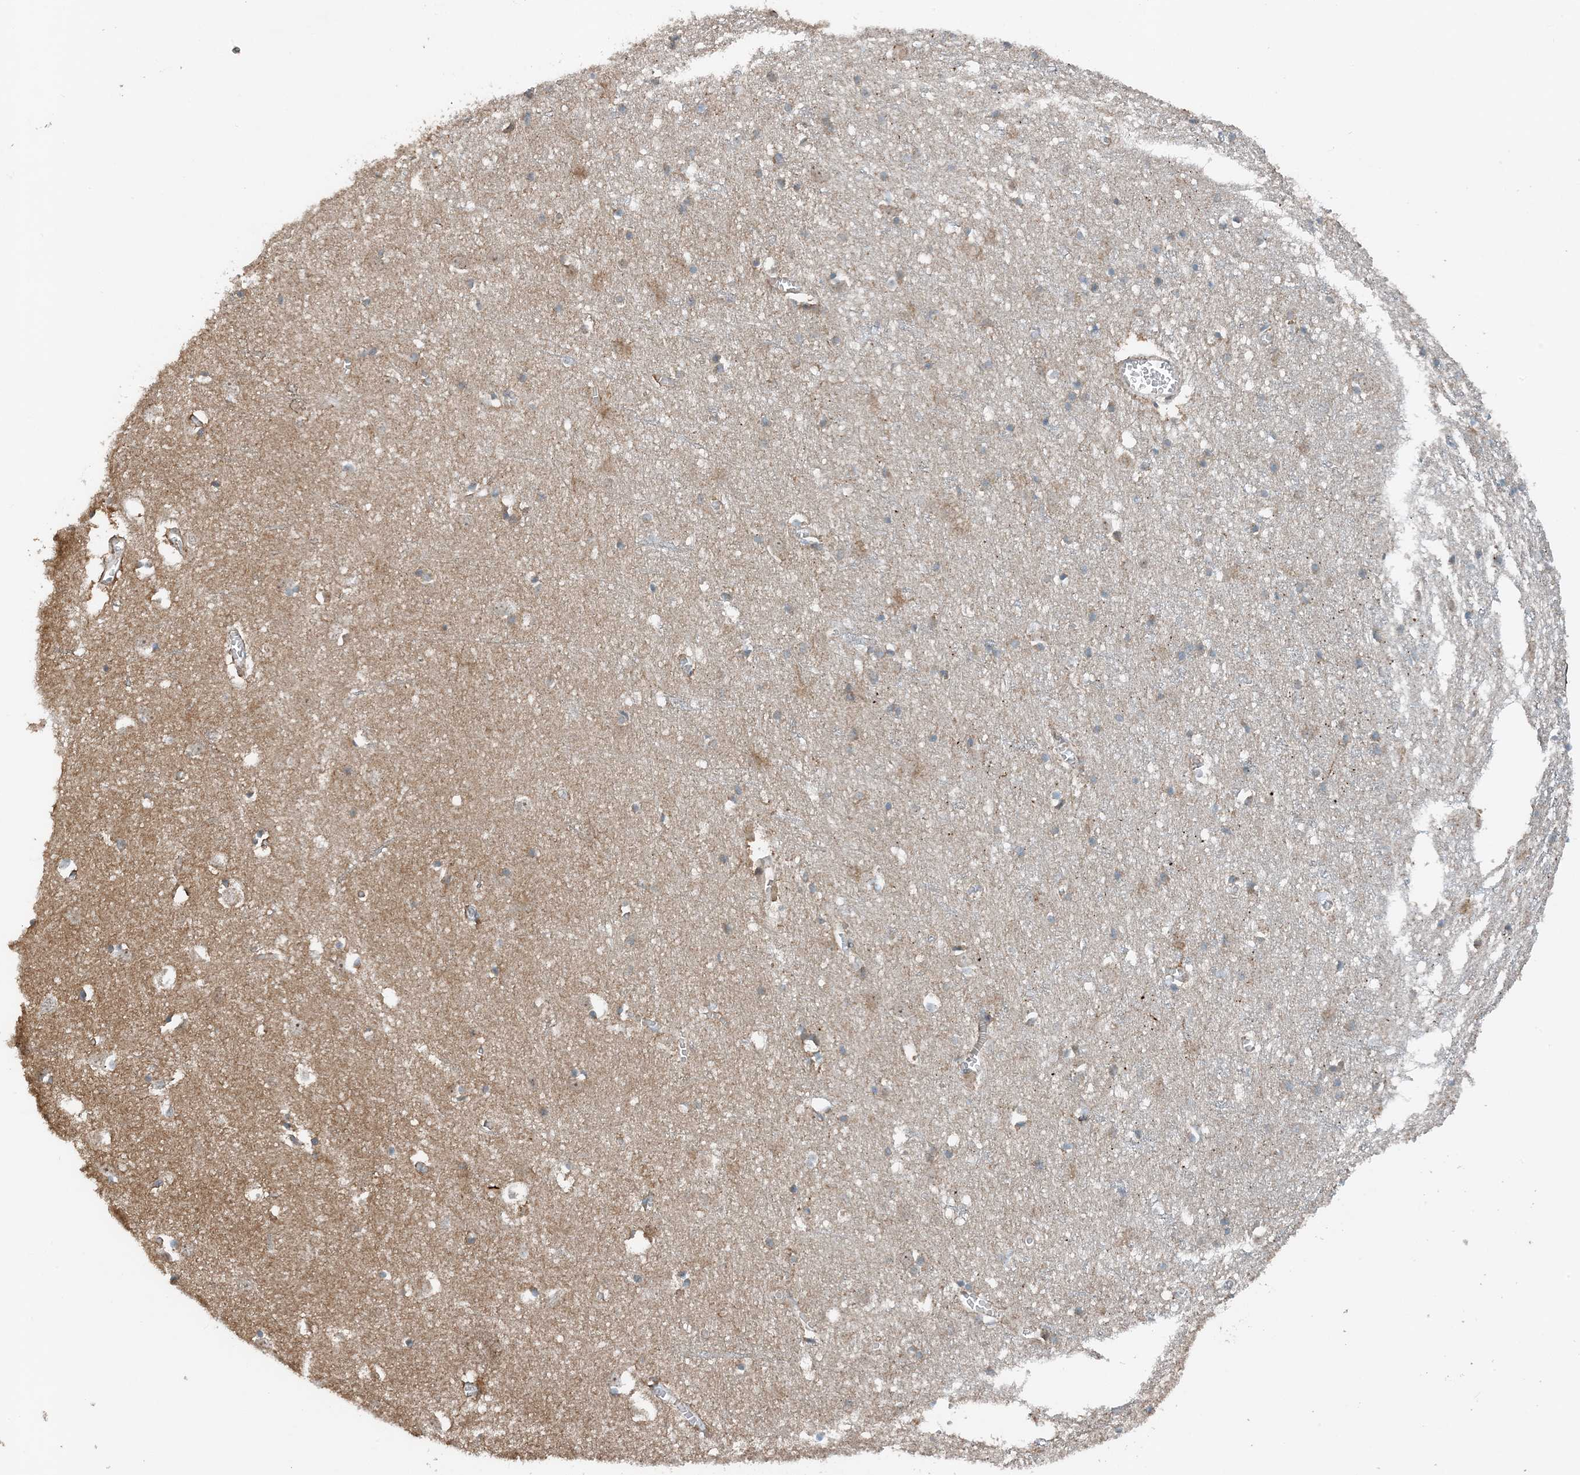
{"staining": {"intensity": "negative", "quantity": "none", "location": "none"}, "tissue": "cerebral cortex", "cell_type": "Endothelial cells", "image_type": "normal", "snomed": [{"axis": "morphology", "description": "Normal tissue, NOS"}, {"axis": "topography", "description": "Cerebral cortex"}], "caption": "Immunohistochemistry of benign cerebral cortex displays no staining in endothelial cells. (Brightfield microscopy of DAB (3,3'-diaminobenzidine) IHC at high magnification).", "gene": "MITD1", "patient": {"sex": "female", "age": 64}}